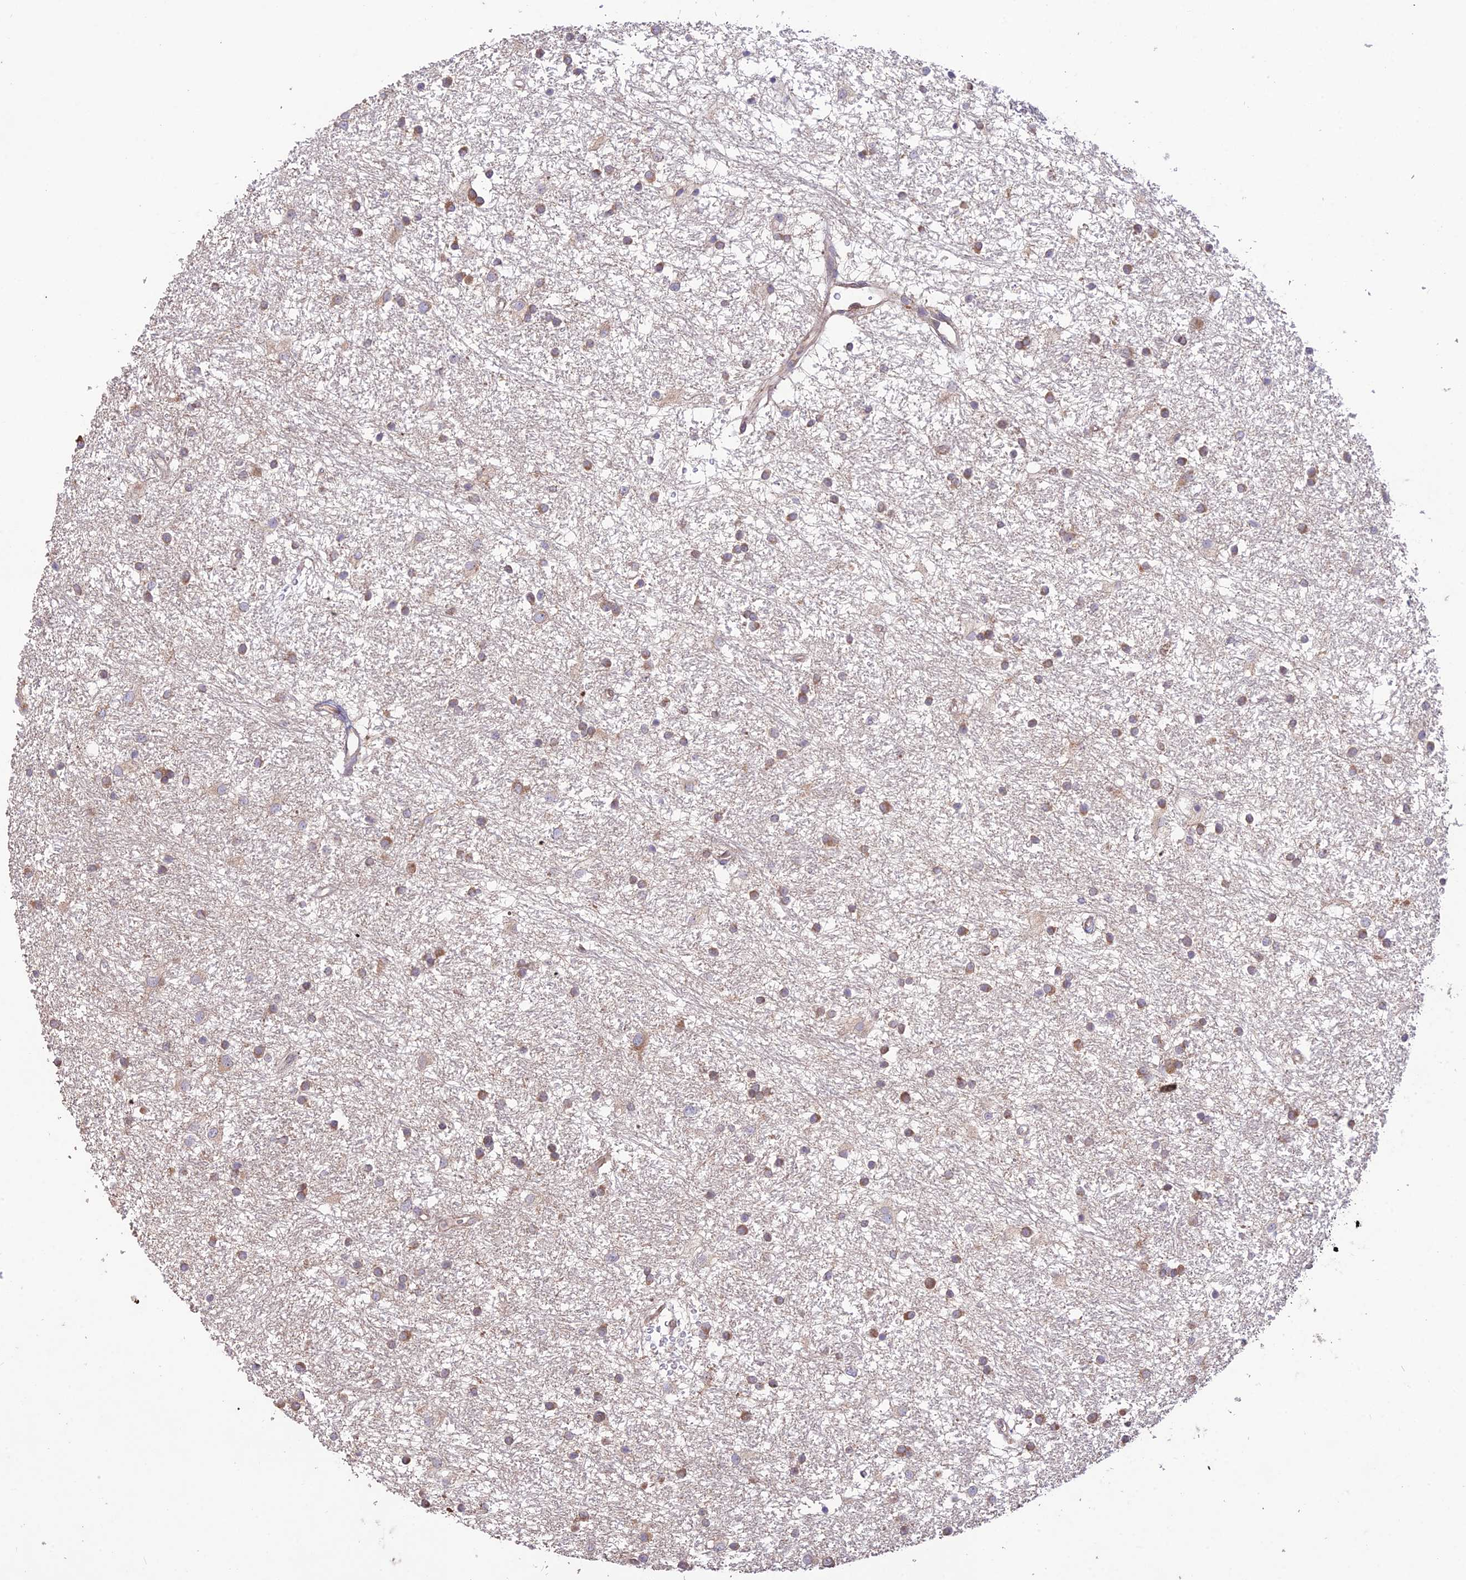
{"staining": {"intensity": "moderate", "quantity": "25%-75%", "location": "cytoplasmic/membranous"}, "tissue": "glioma", "cell_type": "Tumor cells", "image_type": "cancer", "snomed": [{"axis": "morphology", "description": "Glioma, malignant, High grade"}, {"axis": "topography", "description": "Brain"}], "caption": "Protein staining displays moderate cytoplasmic/membranous staining in approximately 25%-75% of tumor cells in glioma.", "gene": "TMEM259", "patient": {"sex": "male", "age": 77}}